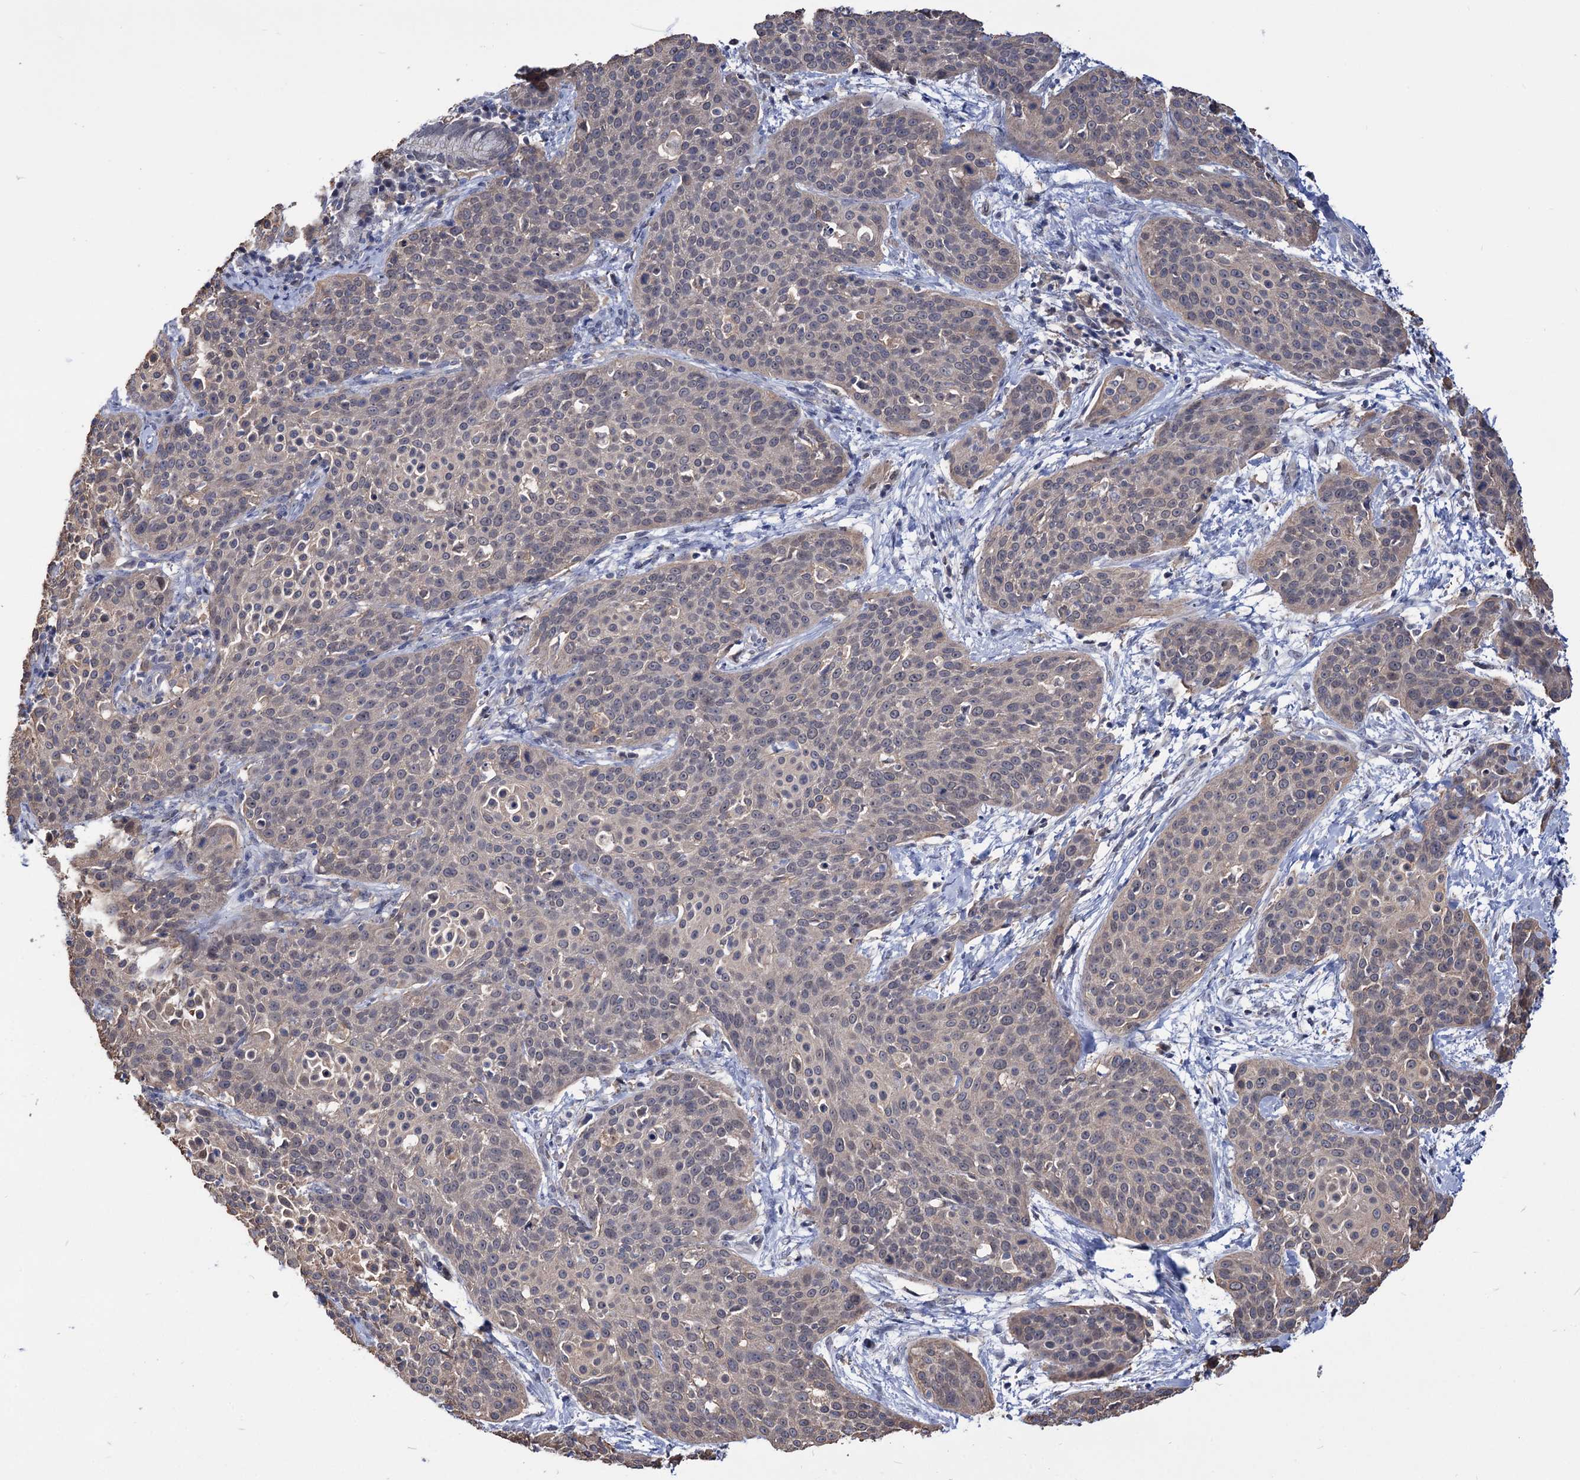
{"staining": {"intensity": "negative", "quantity": "none", "location": "none"}, "tissue": "cervical cancer", "cell_type": "Tumor cells", "image_type": "cancer", "snomed": [{"axis": "morphology", "description": "Squamous cell carcinoma, NOS"}, {"axis": "topography", "description": "Cervix"}], "caption": "This is an IHC histopathology image of human cervical squamous cell carcinoma. There is no positivity in tumor cells.", "gene": "NEK10", "patient": {"sex": "female", "age": 38}}